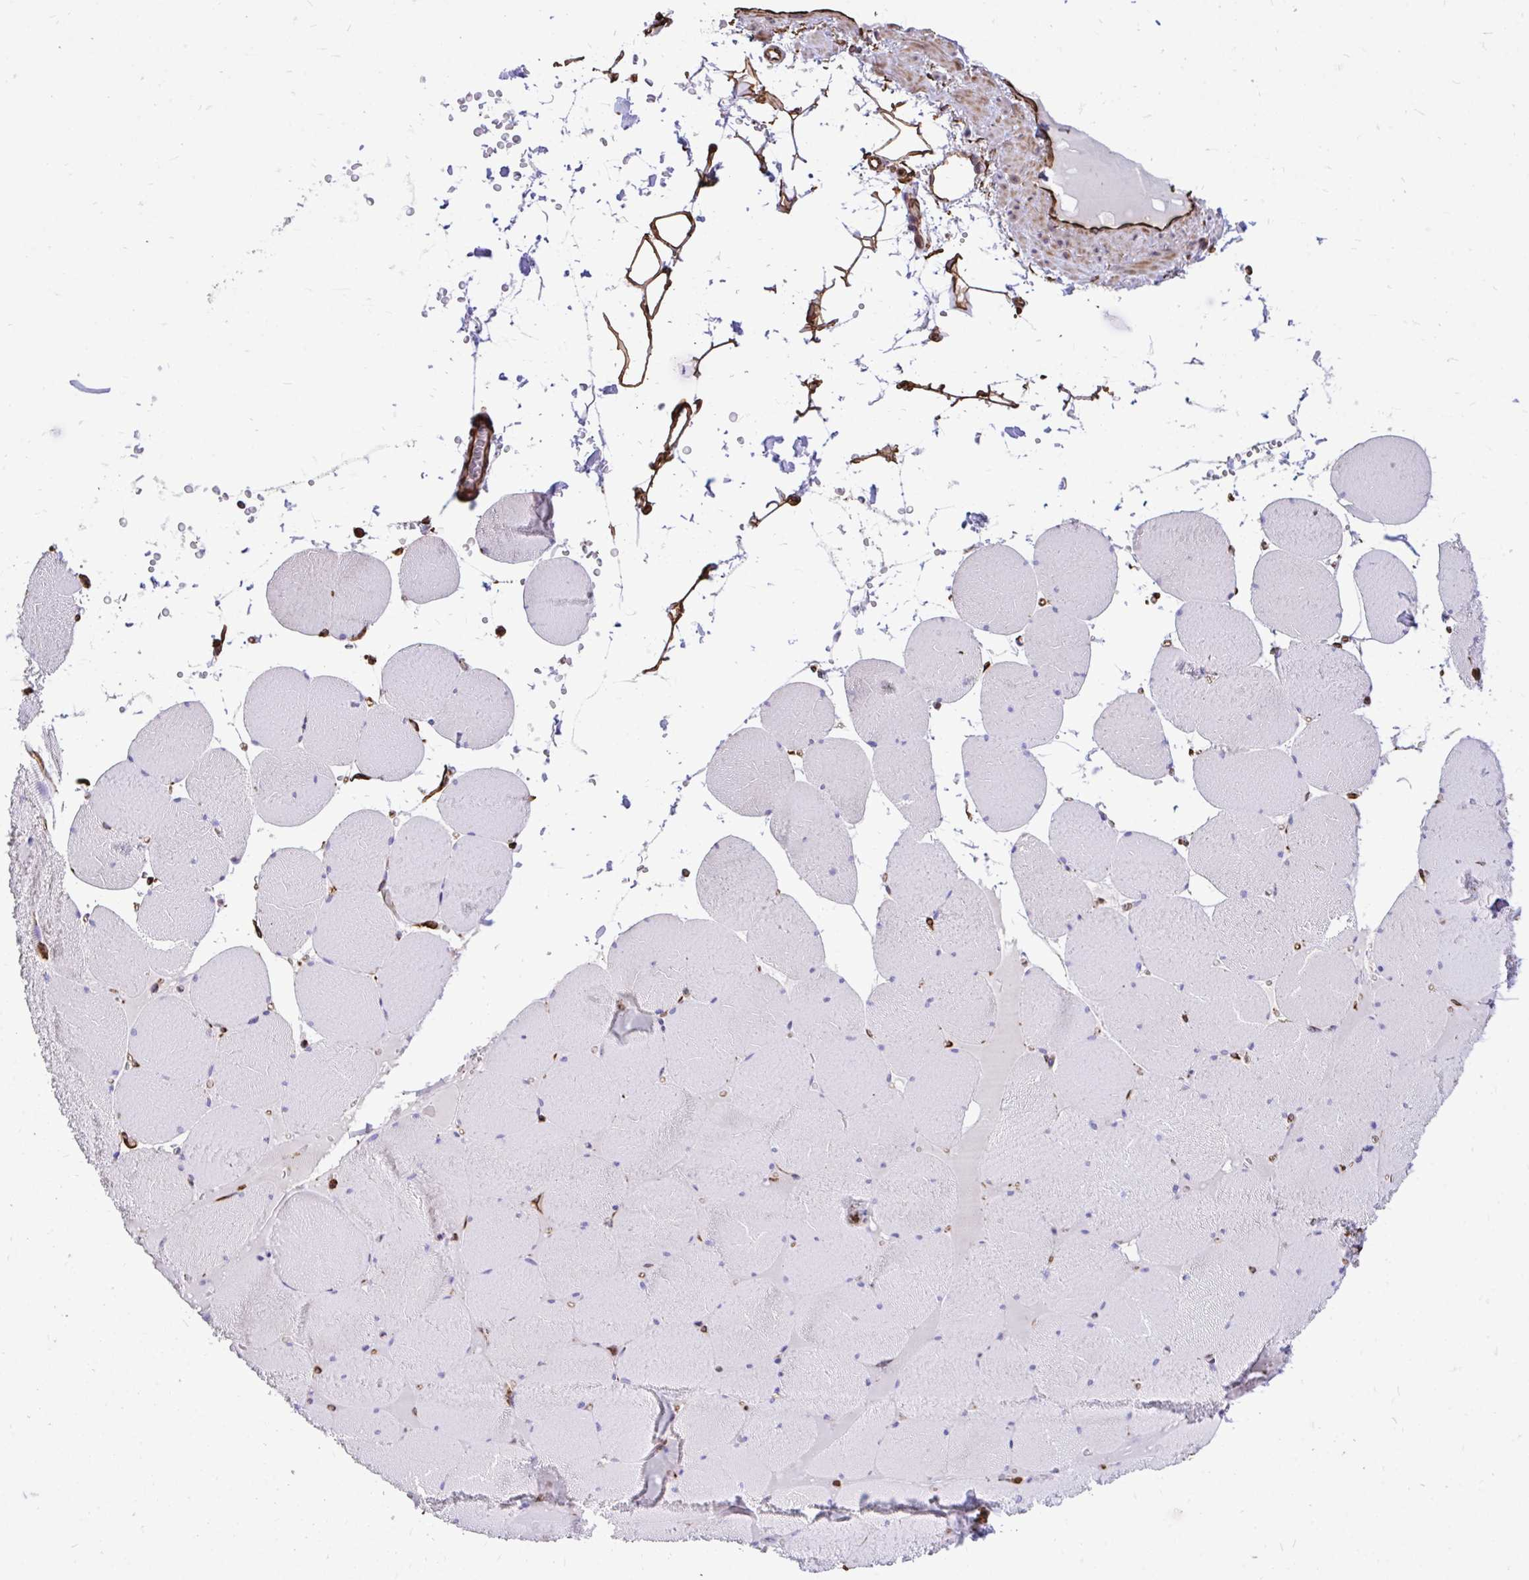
{"staining": {"intensity": "negative", "quantity": "none", "location": "none"}, "tissue": "skeletal muscle", "cell_type": "Myocytes", "image_type": "normal", "snomed": [{"axis": "morphology", "description": "Normal tissue, NOS"}, {"axis": "topography", "description": "Skeletal muscle"}, {"axis": "topography", "description": "Head-Neck"}], "caption": "Immunohistochemistry image of benign skeletal muscle stained for a protein (brown), which exhibits no positivity in myocytes.", "gene": "RNF103", "patient": {"sex": "male", "age": 66}}